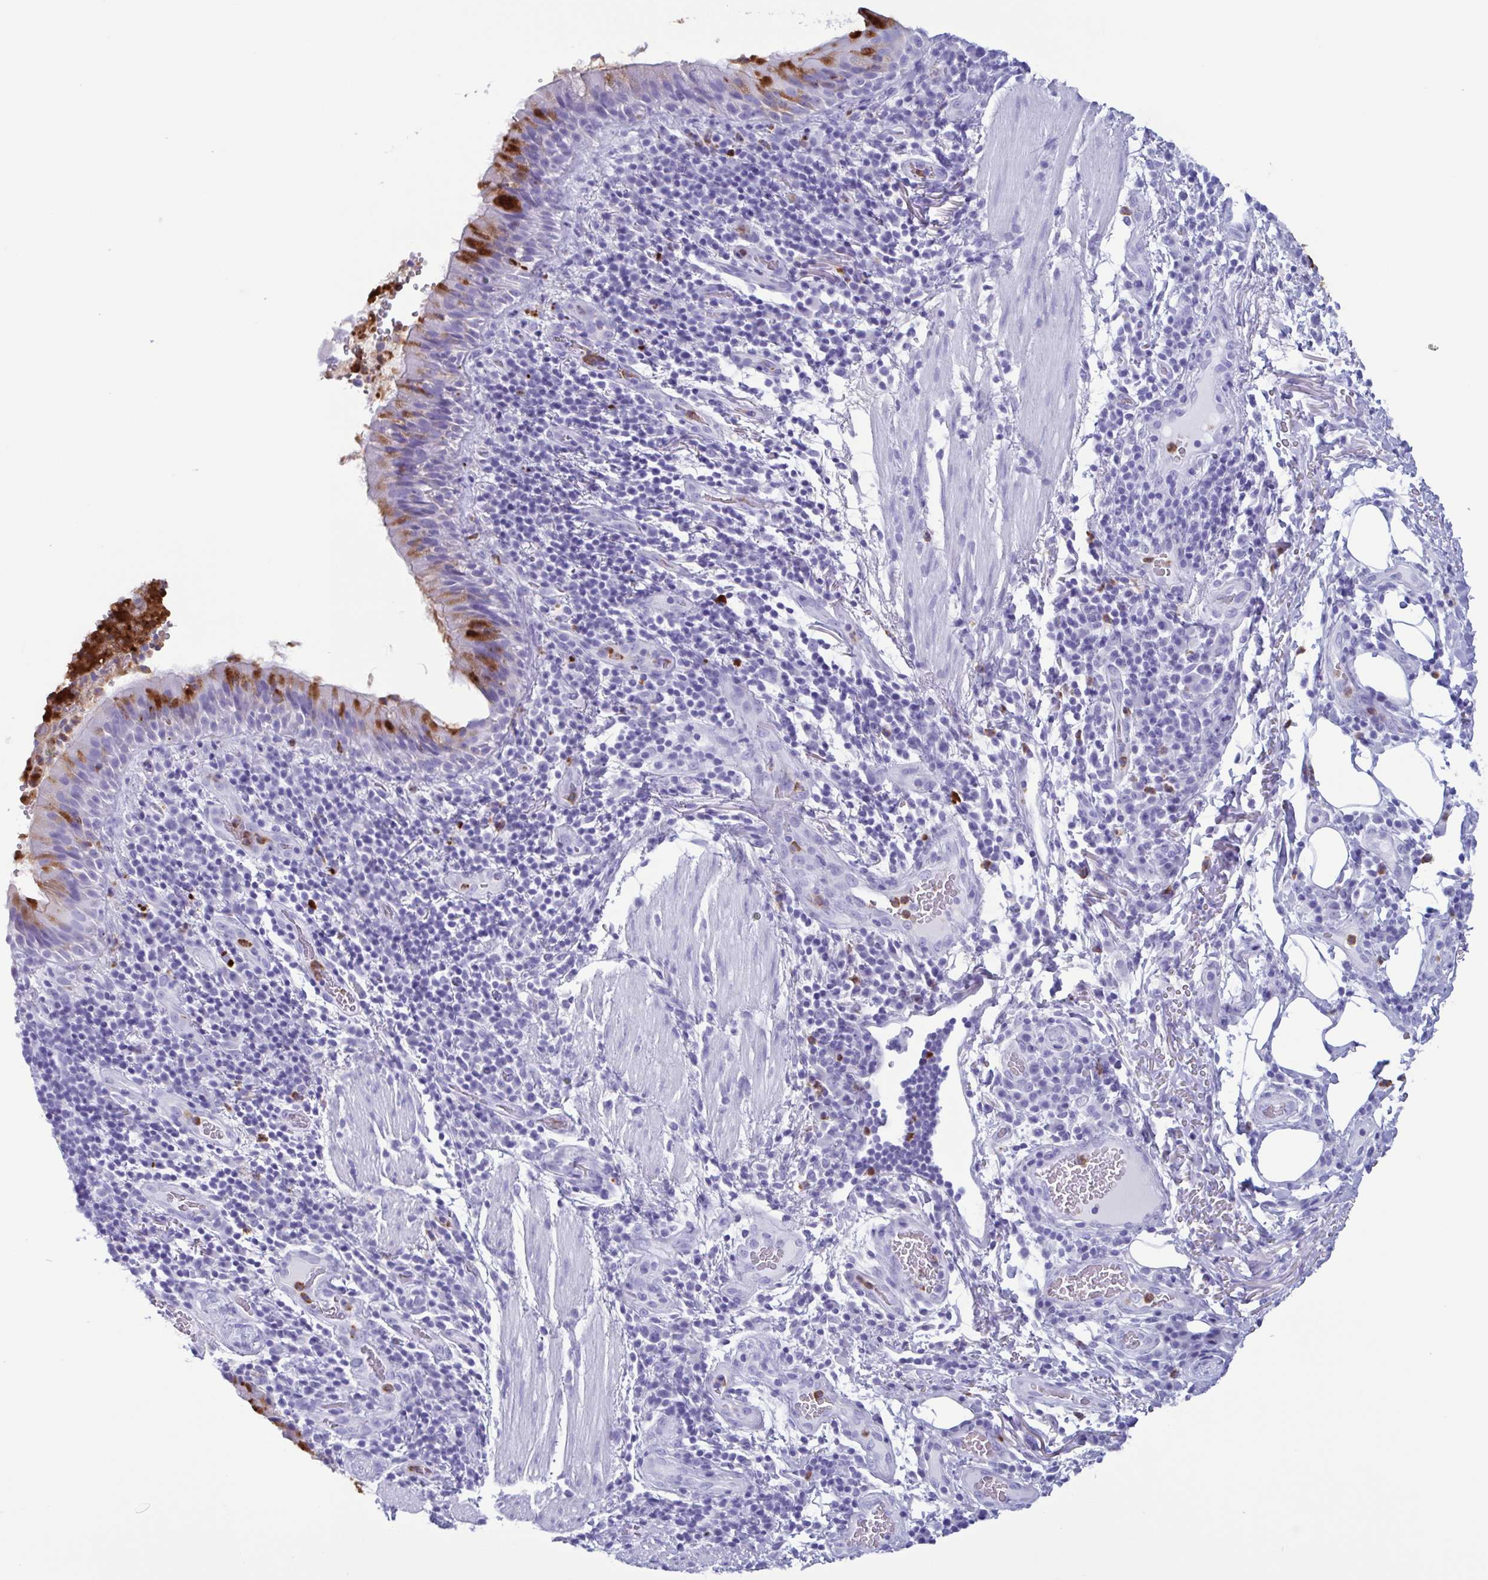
{"staining": {"intensity": "strong", "quantity": "<25%", "location": "cytoplasmic/membranous"}, "tissue": "bronchus", "cell_type": "Respiratory epithelial cells", "image_type": "normal", "snomed": [{"axis": "morphology", "description": "Normal tissue, NOS"}, {"axis": "topography", "description": "Lymph node"}, {"axis": "topography", "description": "Bronchus"}], "caption": "Immunohistochemical staining of benign bronchus demonstrates <25% levels of strong cytoplasmic/membranous protein positivity in approximately <25% of respiratory epithelial cells.", "gene": "LTF", "patient": {"sex": "male", "age": 56}}